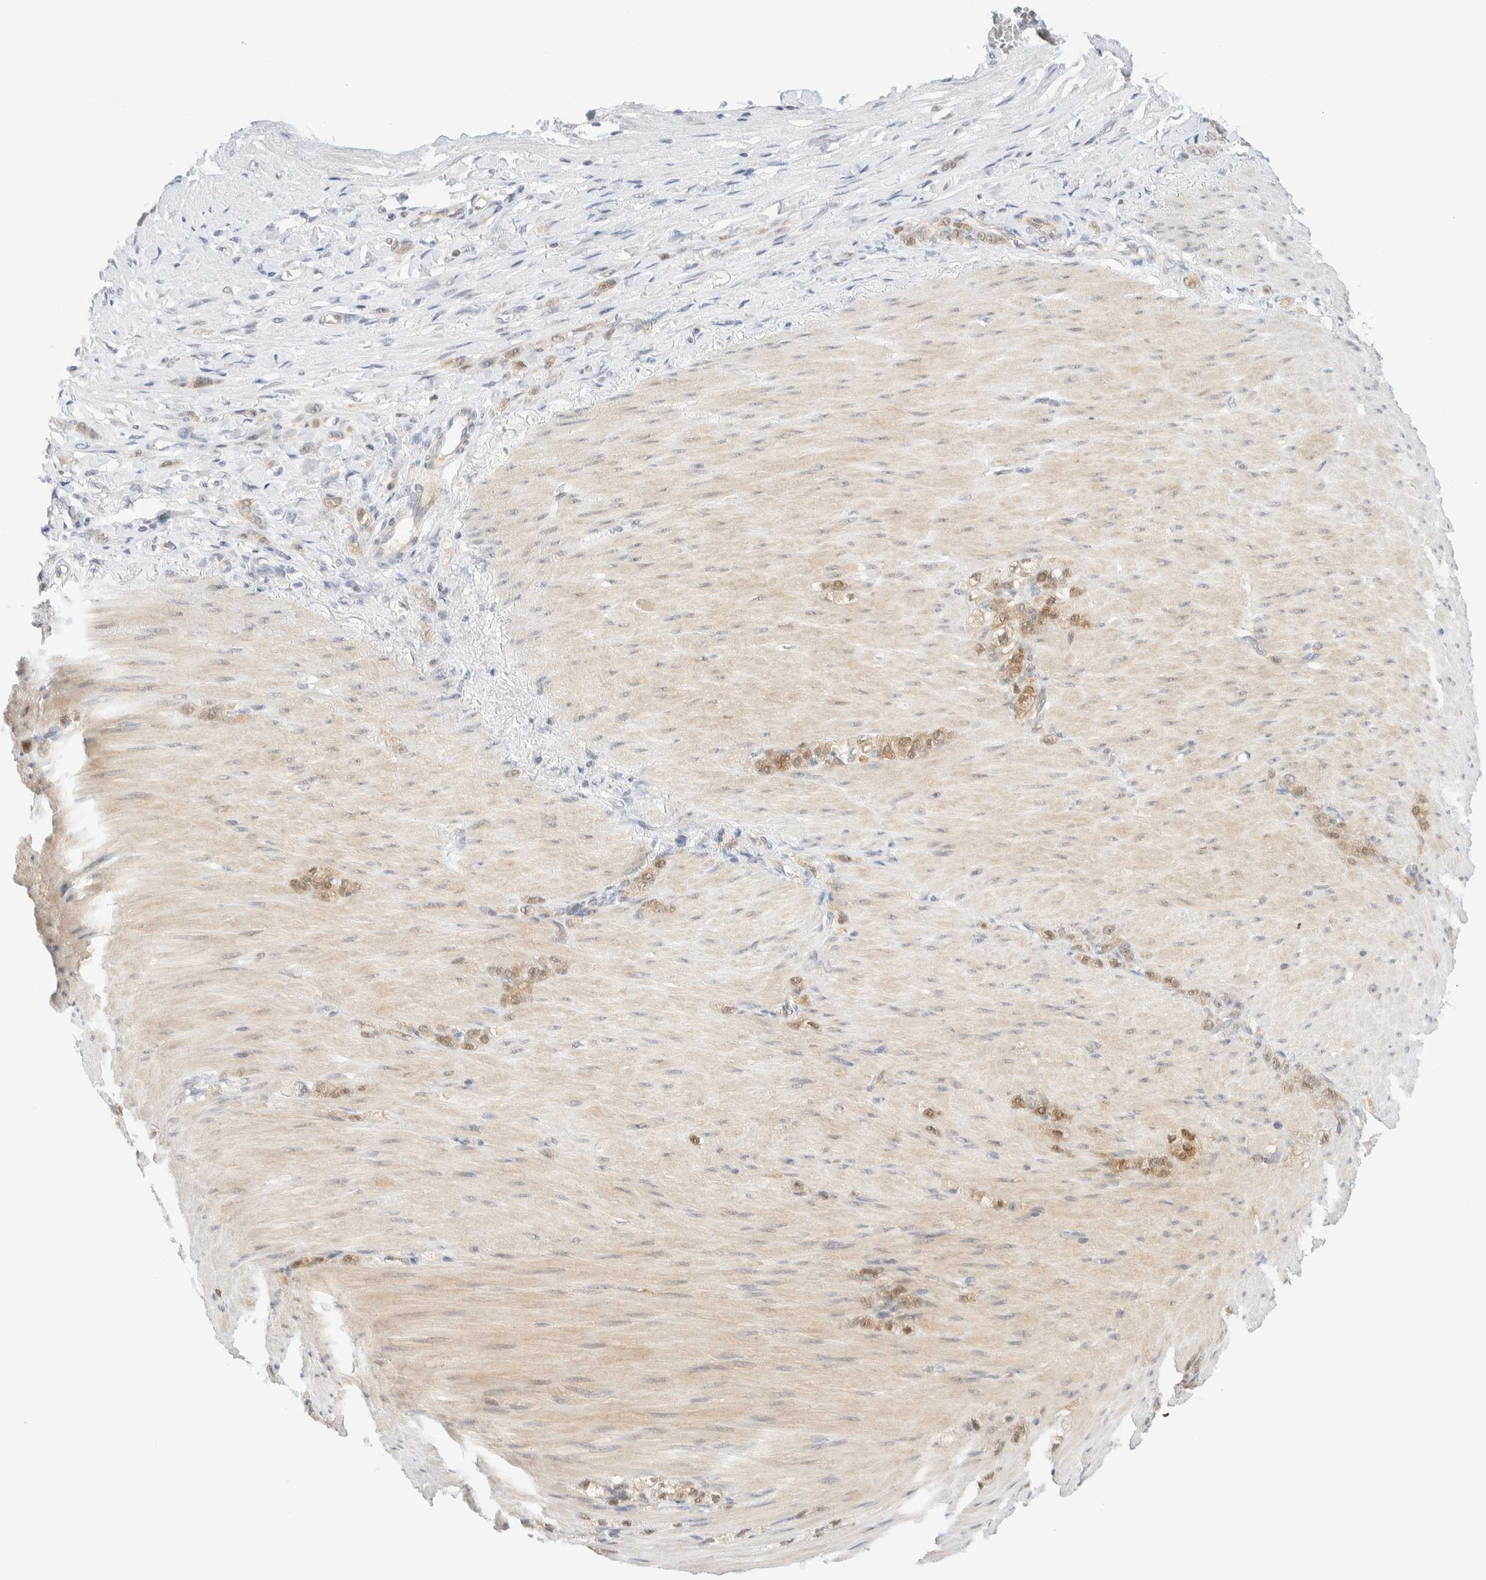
{"staining": {"intensity": "moderate", "quantity": ">75%", "location": "cytoplasmic/membranous,nuclear"}, "tissue": "stomach cancer", "cell_type": "Tumor cells", "image_type": "cancer", "snomed": [{"axis": "morphology", "description": "Normal tissue, NOS"}, {"axis": "morphology", "description": "Adenocarcinoma, NOS"}, {"axis": "topography", "description": "Stomach"}], "caption": "Immunohistochemical staining of human stomach adenocarcinoma demonstrates medium levels of moderate cytoplasmic/membranous and nuclear staining in approximately >75% of tumor cells.", "gene": "PCYT2", "patient": {"sex": "male", "age": 82}}